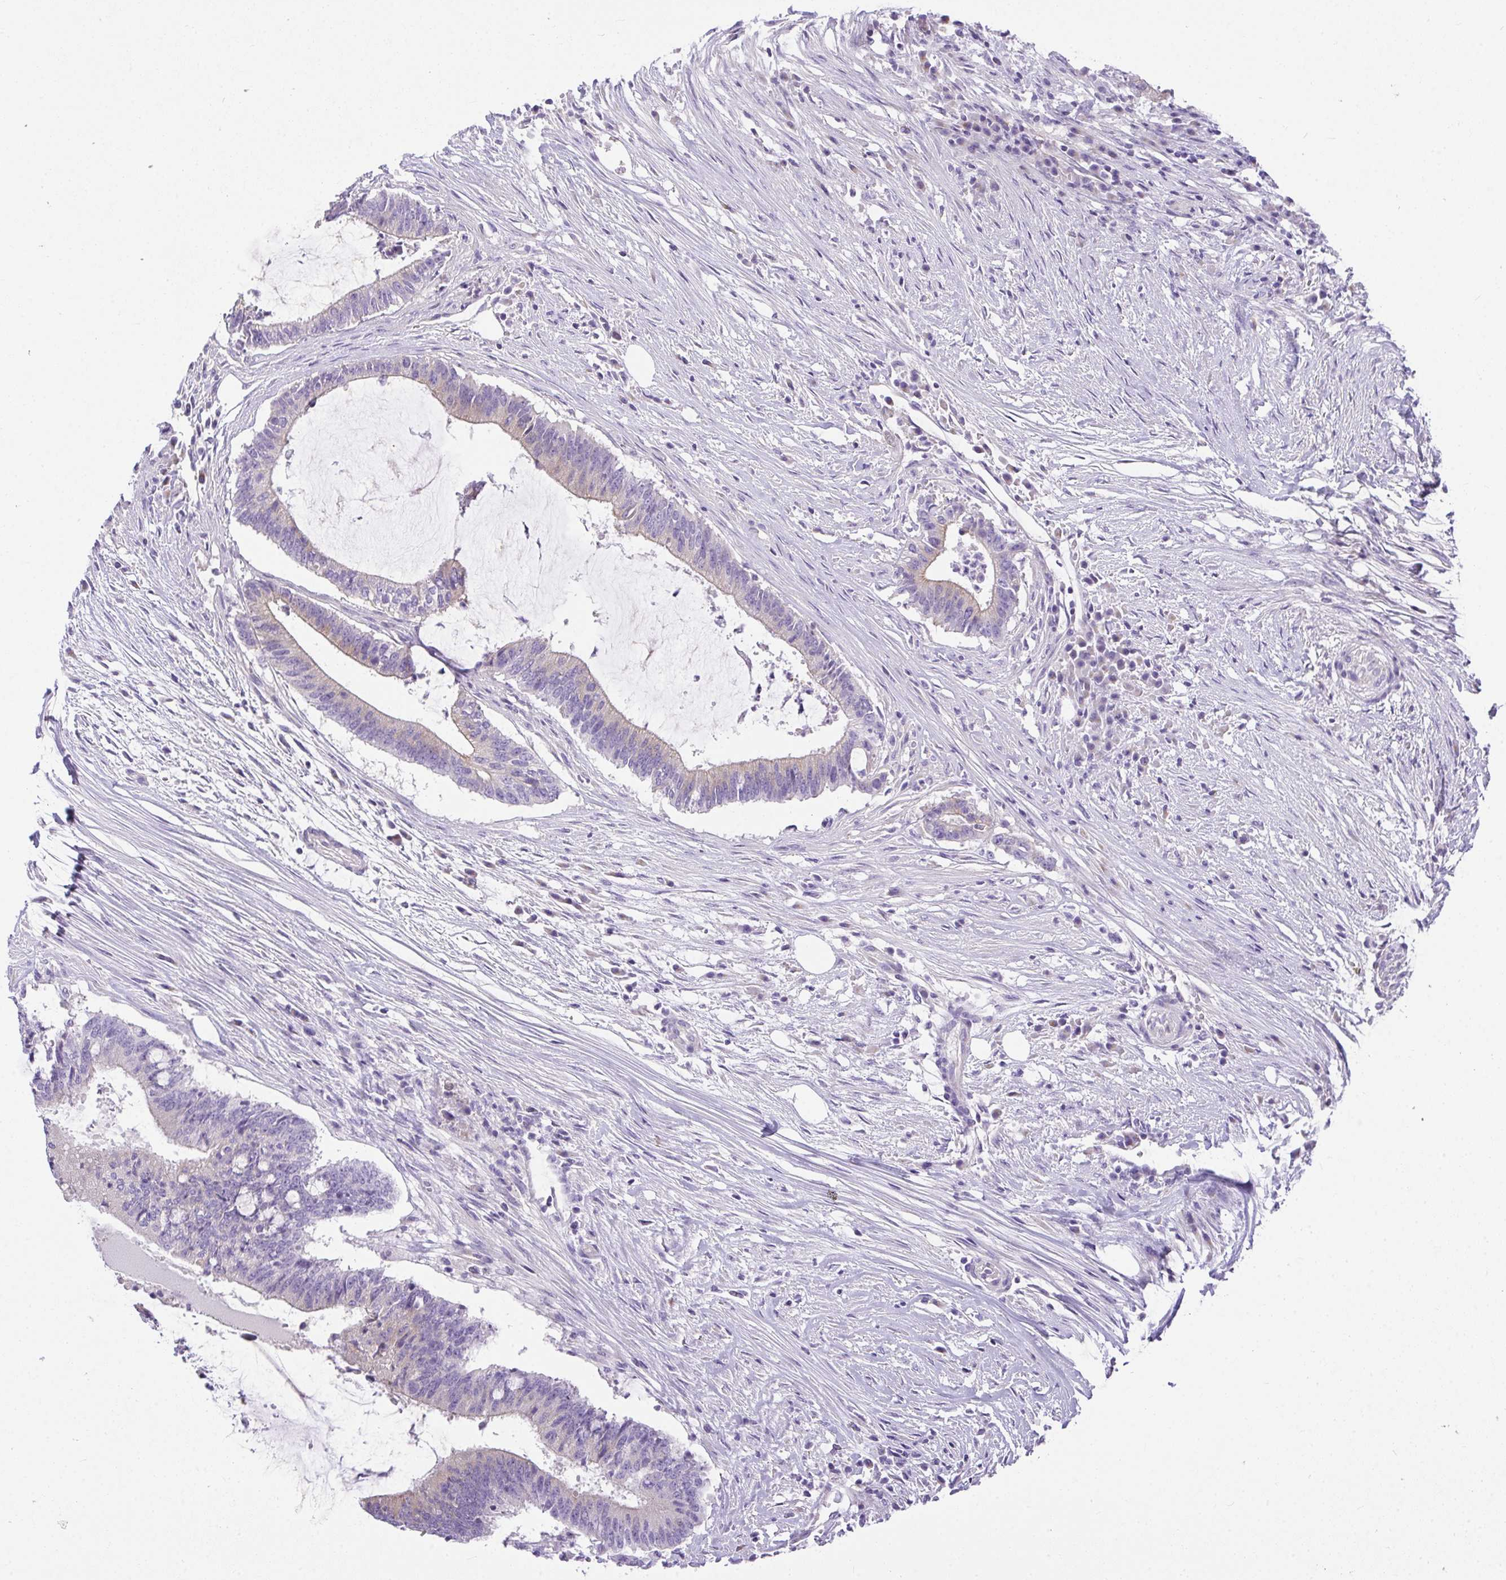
{"staining": {"intensity": "weak", "quantity": "<25%", "location": "cytoplasmic/membranous"}, "tissue": "colorectal cancer", "cell_type": "Tumor cells", "image_type": "cancer", "snomed": [{"axis": "morphology", "description": "Adenocarcinoma, NOS"}, {"axis": "topography", "description": "Colon"}], "caption": "There is no significant positivity in tumor cells of colorectal cancer.", "gene": "PLPPR3", "patient": {"sex": "female", "age": 43}}